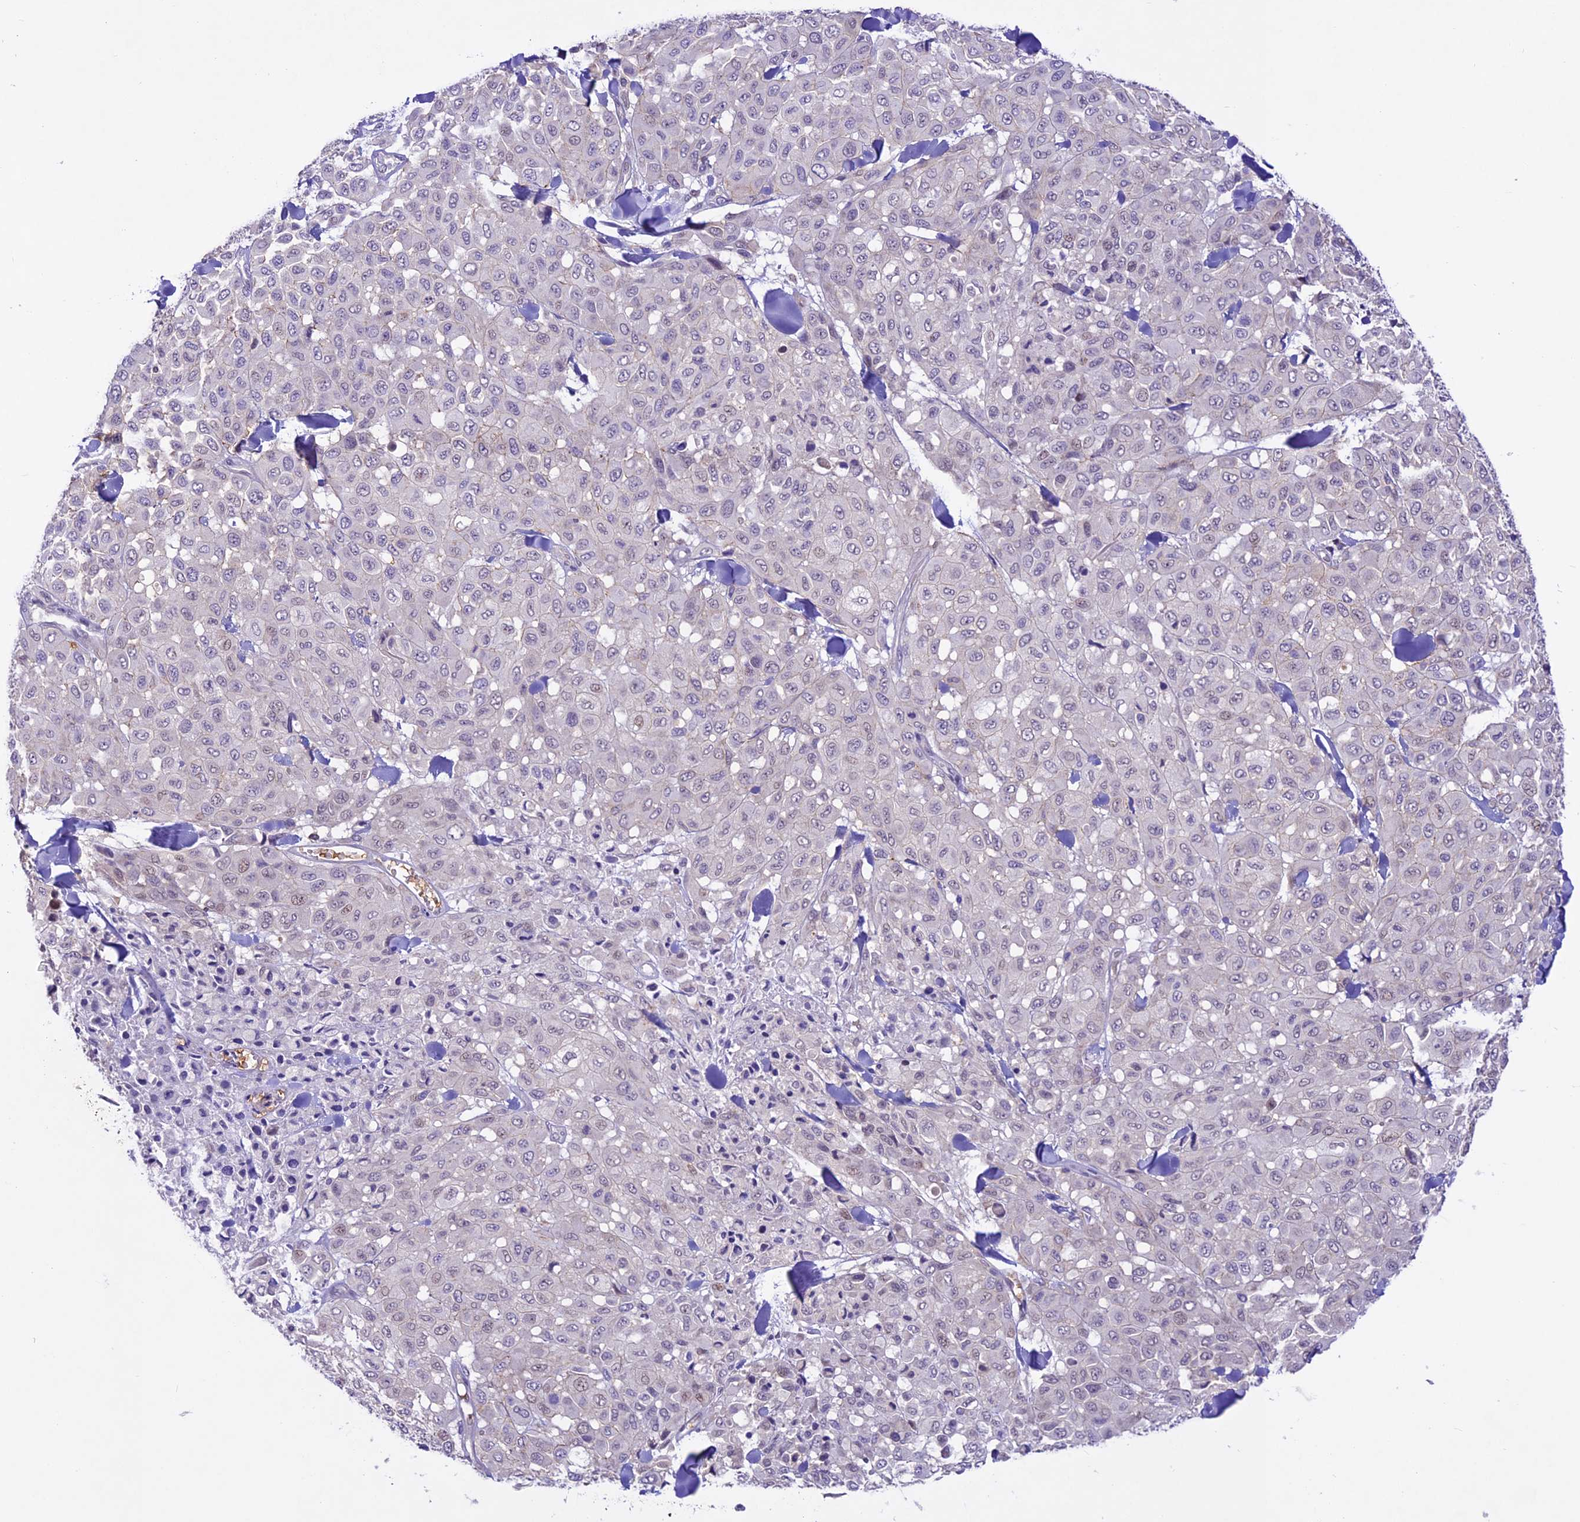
{"staining": {"intensity": "negative", "quantity": "none", "location": "none"}, "tissue": "melanoma", "cell_type": "Tumor cells", "image_type": "cancer", "snomed": [{"axis": "morphology", "description": "Malignant melanoma, Metastatic site"}, {"axis": "topography", "description": "Skin"}], "caption": "An image of melanoma stained for a protein shows no brown staining in tumor cells.", "gene": "SHKBP1", "patient": {"sex": "female", "age": 81}}